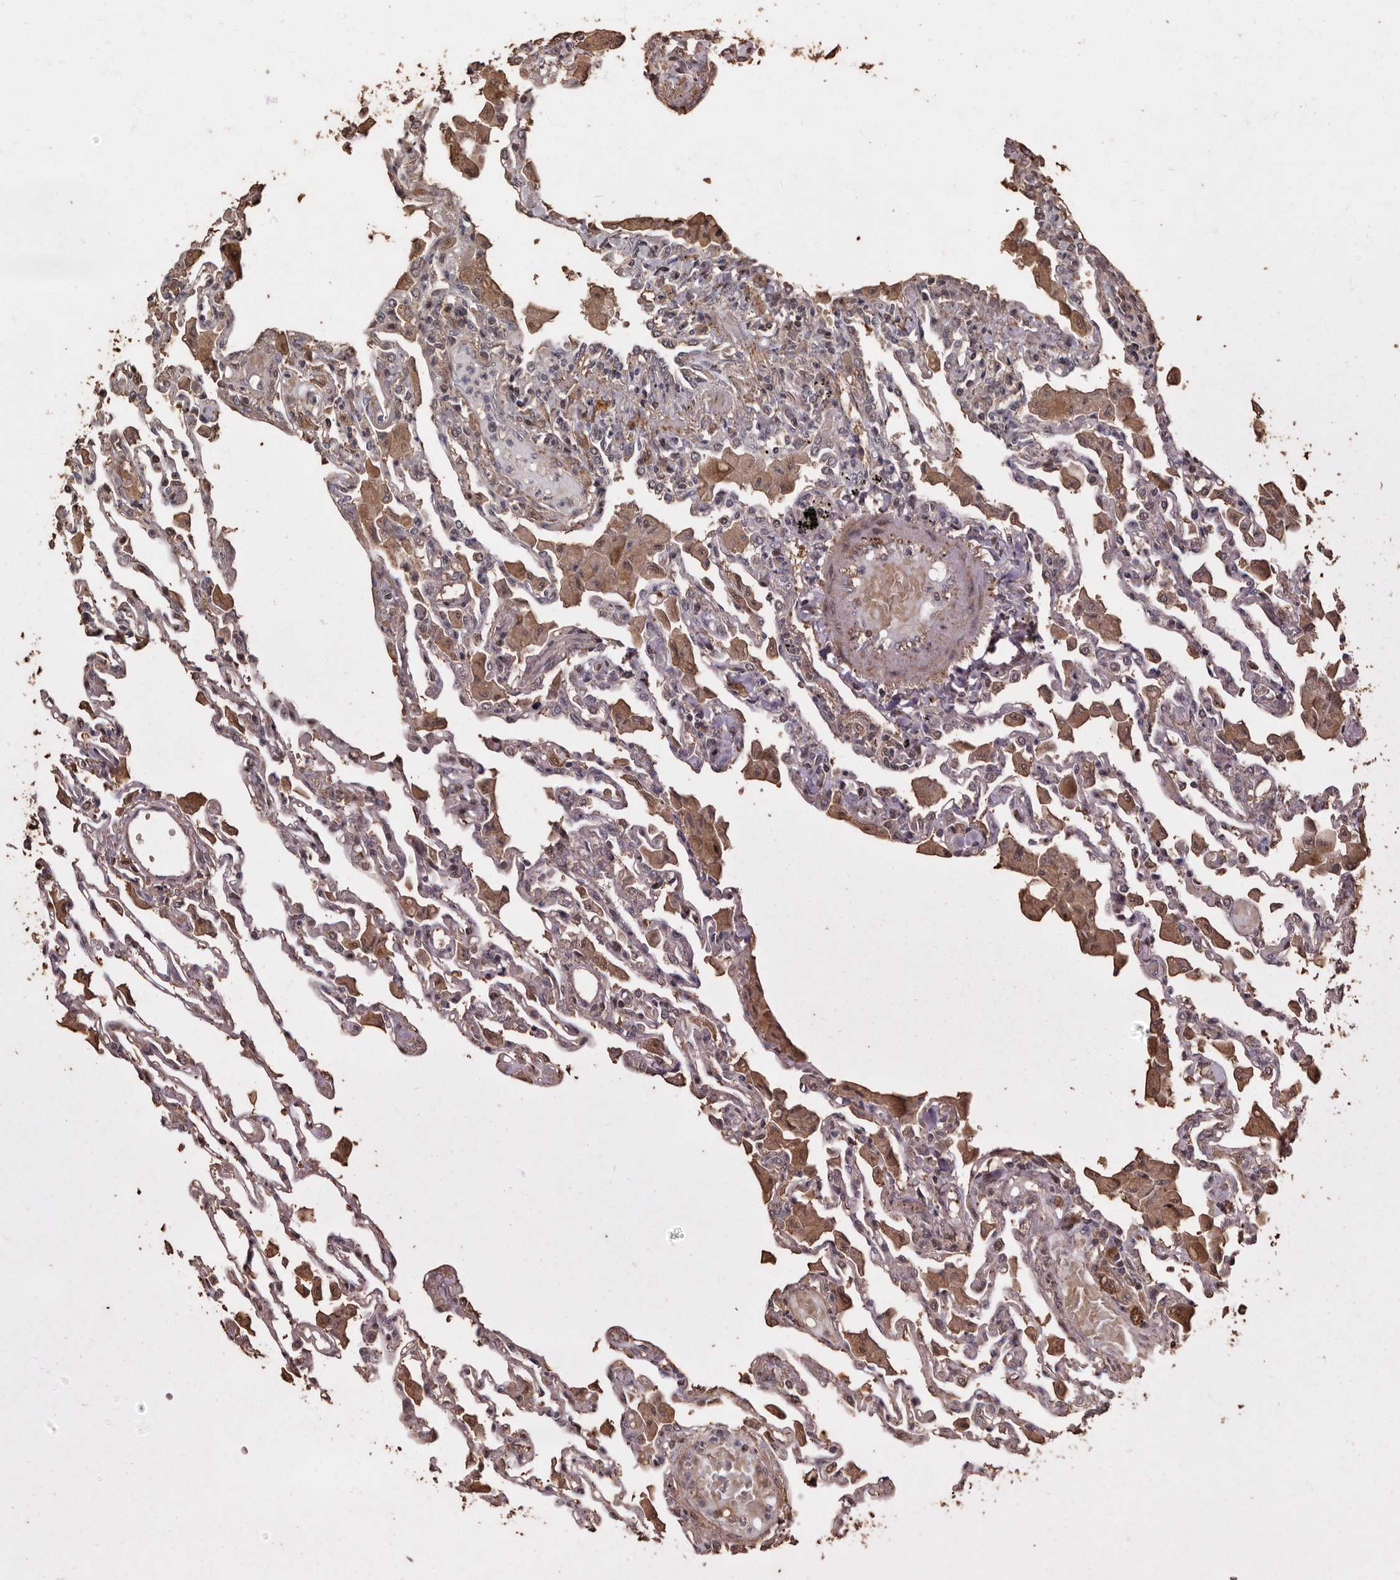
{"staining": {"intensity": "moderate", "quantity": "25%-75%", "location": "cytoplasmic/membranous"}, "tissue": "lung", "cell_type": "Alveolar cells", "image_type": "normal", "snomed": [{"axis": "morphology", "description": "Normal tissue, NOS"}, {"axis": "topography", "description": "Bronchus"}, {"axis": "topography", "description": "Lung"}], "caption": "Protein analysis of benign lung displays moderate cytoplasmic/membranous expression in approximately 25%-75% of alveolar cells.", "gene": "RANBP17", "patient": {"sex": "female", "age": 49}}